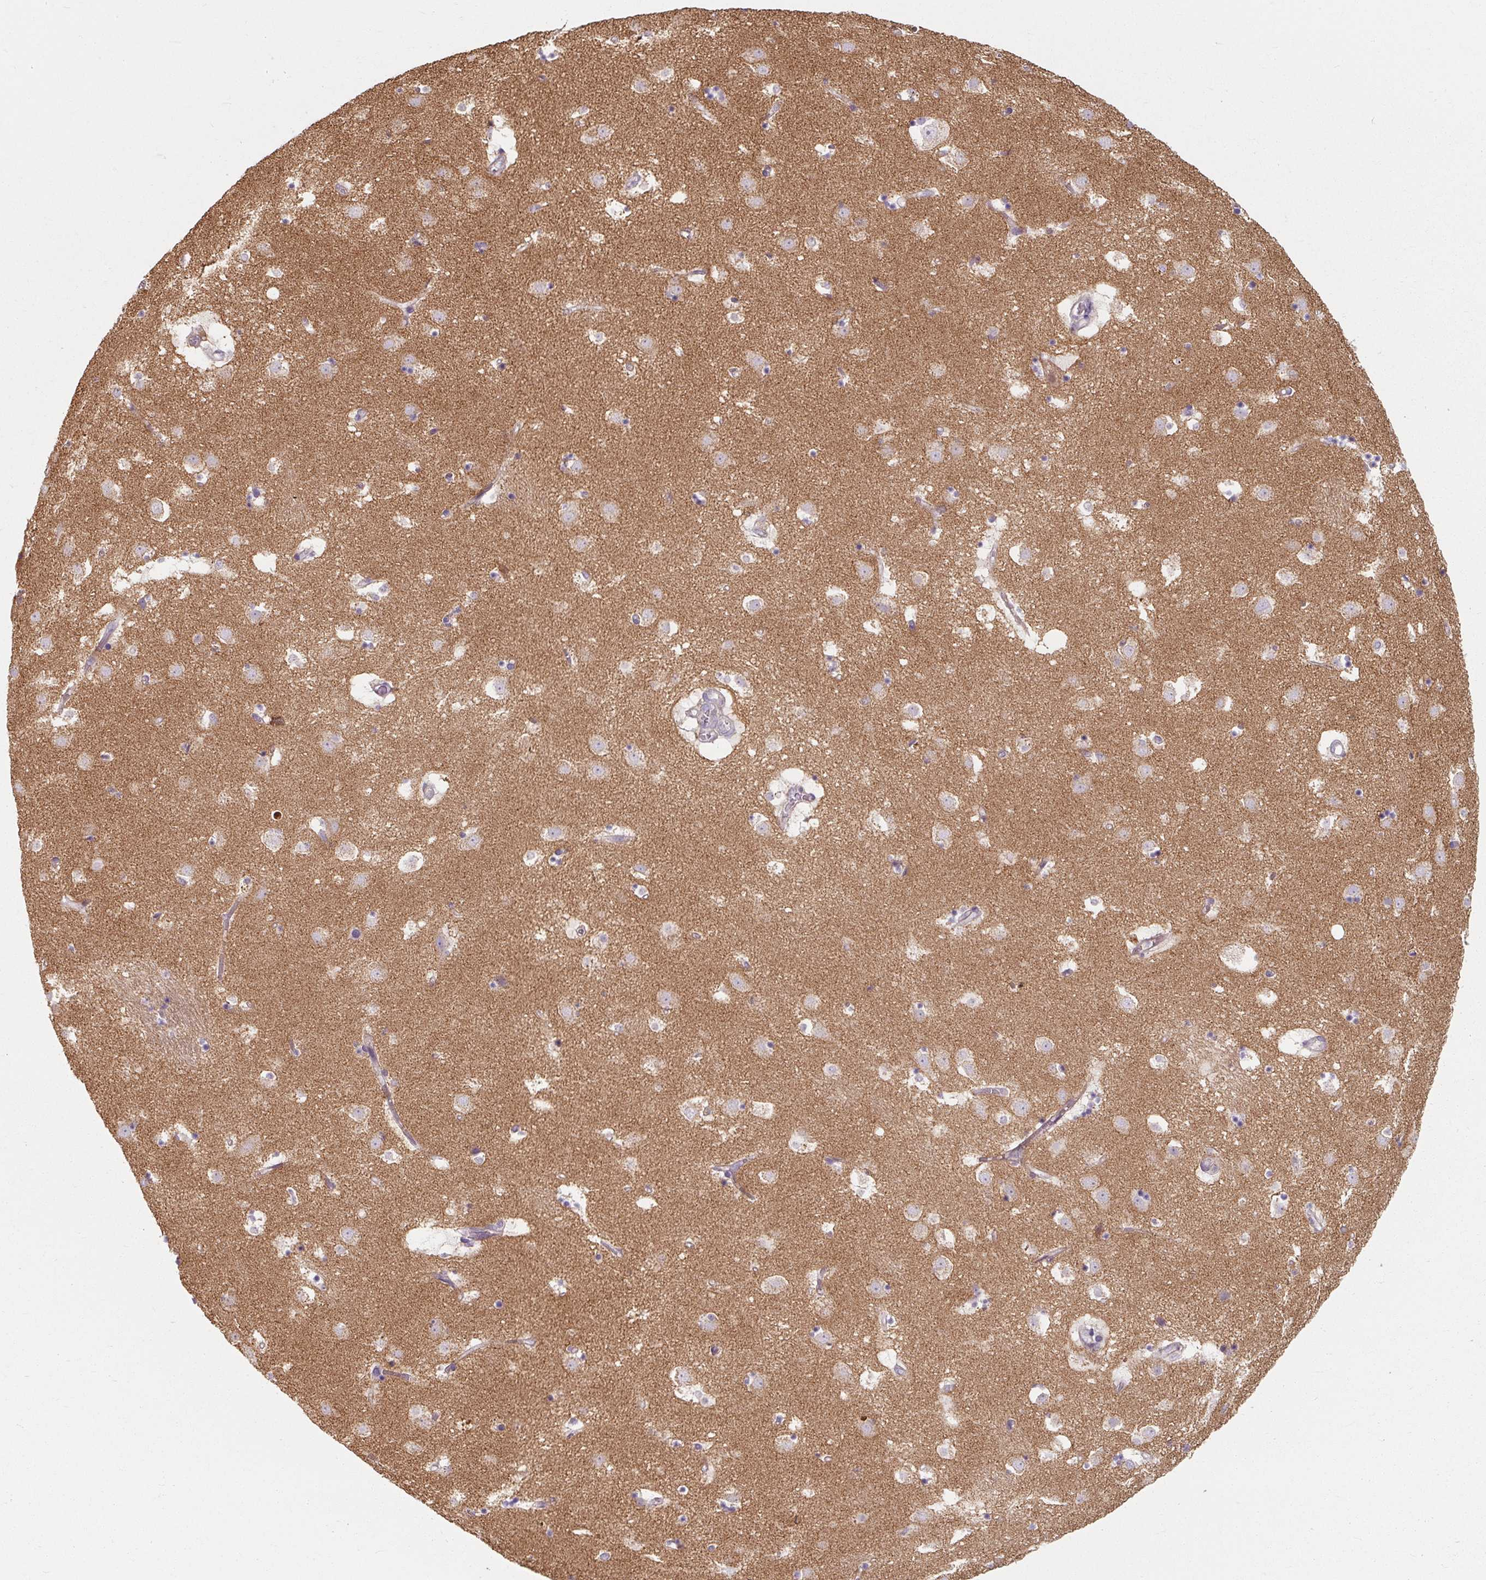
{"staining": {"intensity": "negative", "quantity": "none", "location": "none"}, "tissue": "caudate", "cell_type": "Glial cells", "image_type": "normal", "snomed": [{"axis": "morphology", "description": "Normal tissue, NOS"}, {"axis": "topography", "description": "Lateral ventricle wall"}], "caption": "Benign caudate was stained to show a protein in brown. There is no significant expression in glial cells. Brightfield microscopy of immunohistochemistry stained with DAB (brown) and hematoxylin (blue), captured at high magnification.", "gene": "TSEN54", "patient": {"sex": "male", "age": 58}}